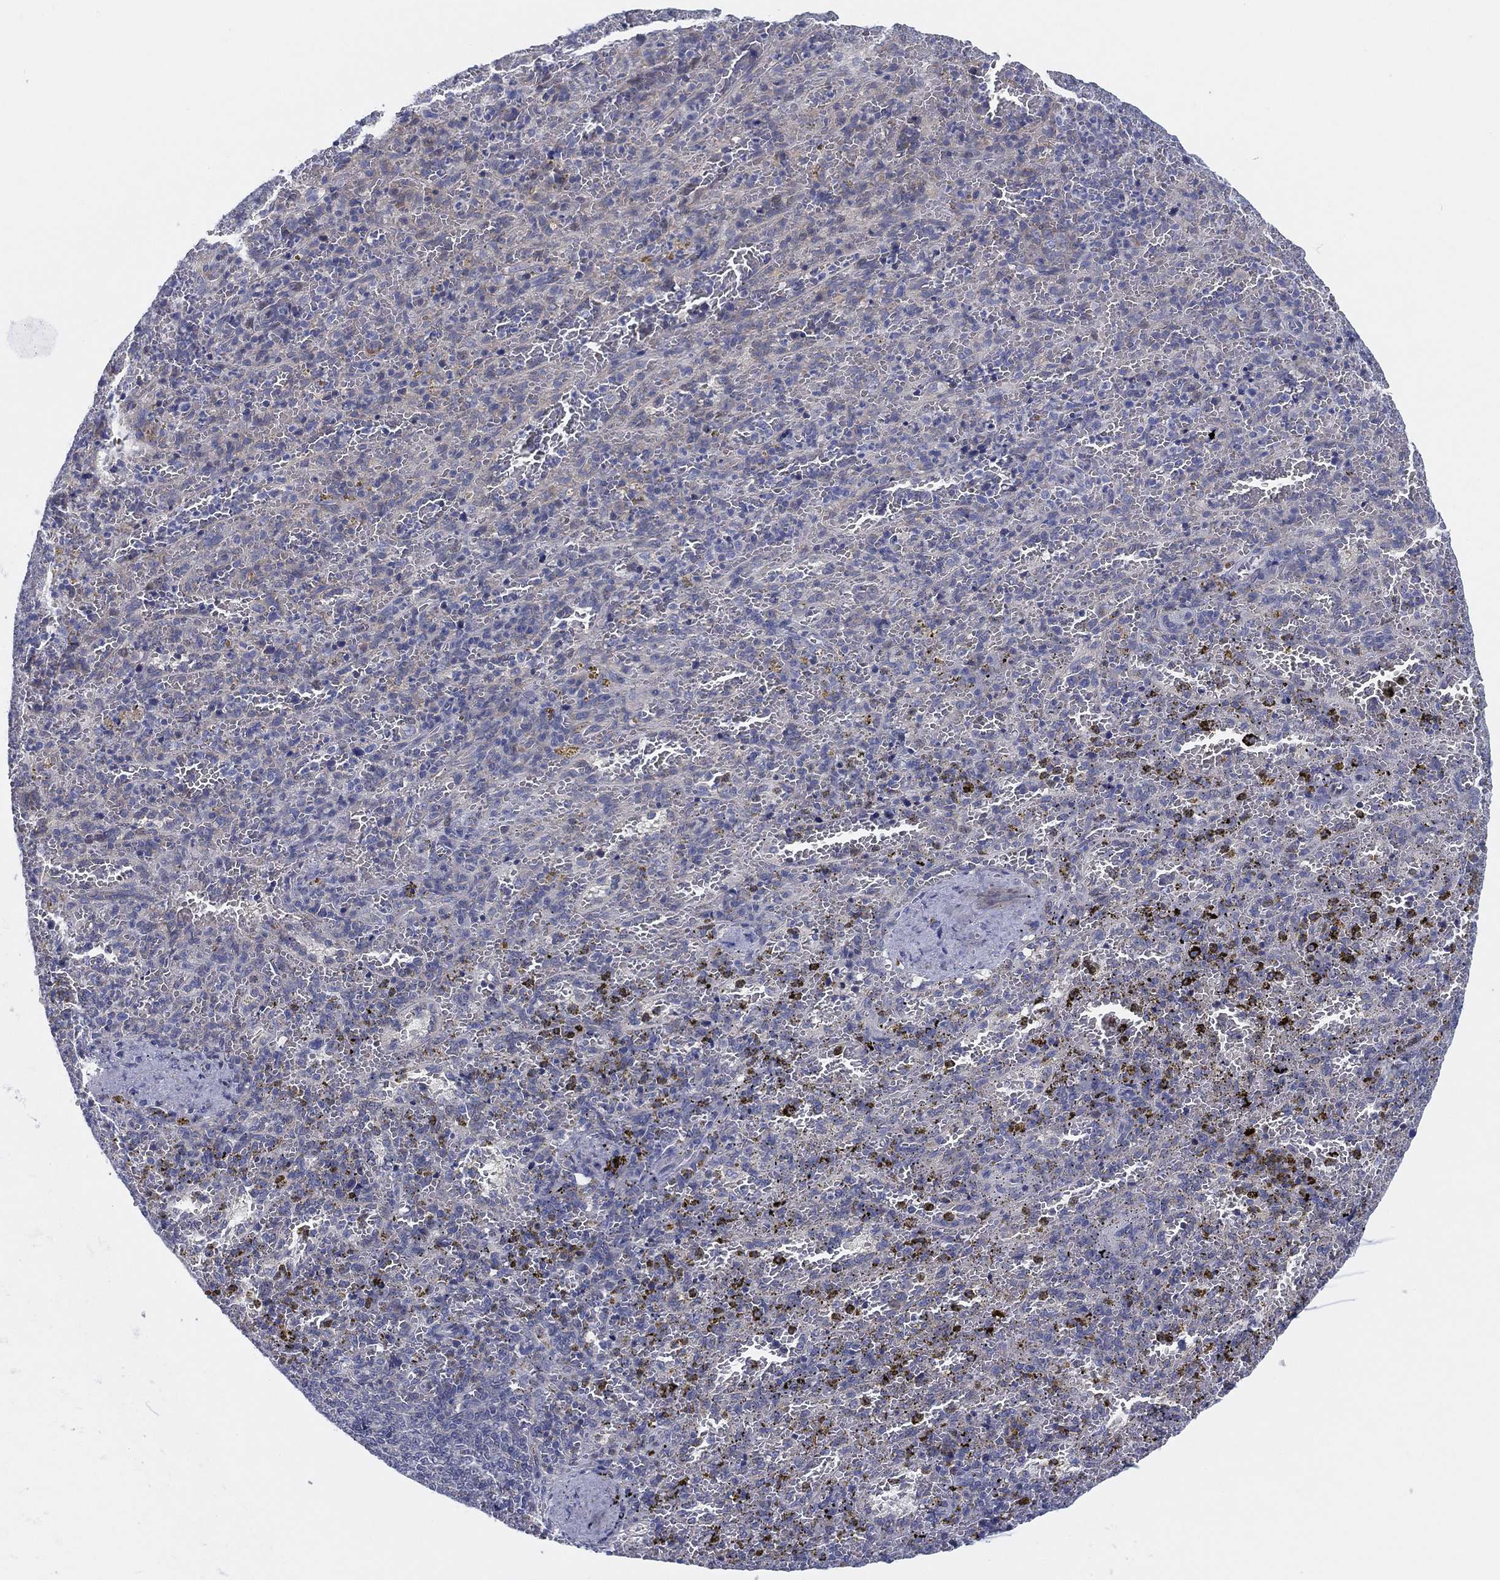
{"staining": {"intensity": "negative", "quantity": "none", "location": "none"}, "tissue": "spleen", "cell_type": "Cells in red pulp", "image_type": "normal", "snomed": [{"axis": "morphology", "description": "Normal tissue, NOS"}, {"axis": "topography", "description": "Spleen"}], "caption": "Immunohistochemistry (IHC) image of benign human spleen stained for a protein (brown), which demonstrates no positivity in cells in red pulp.", "gene": "HEATR4", "patient": {"sex": "female", "age": 50}}